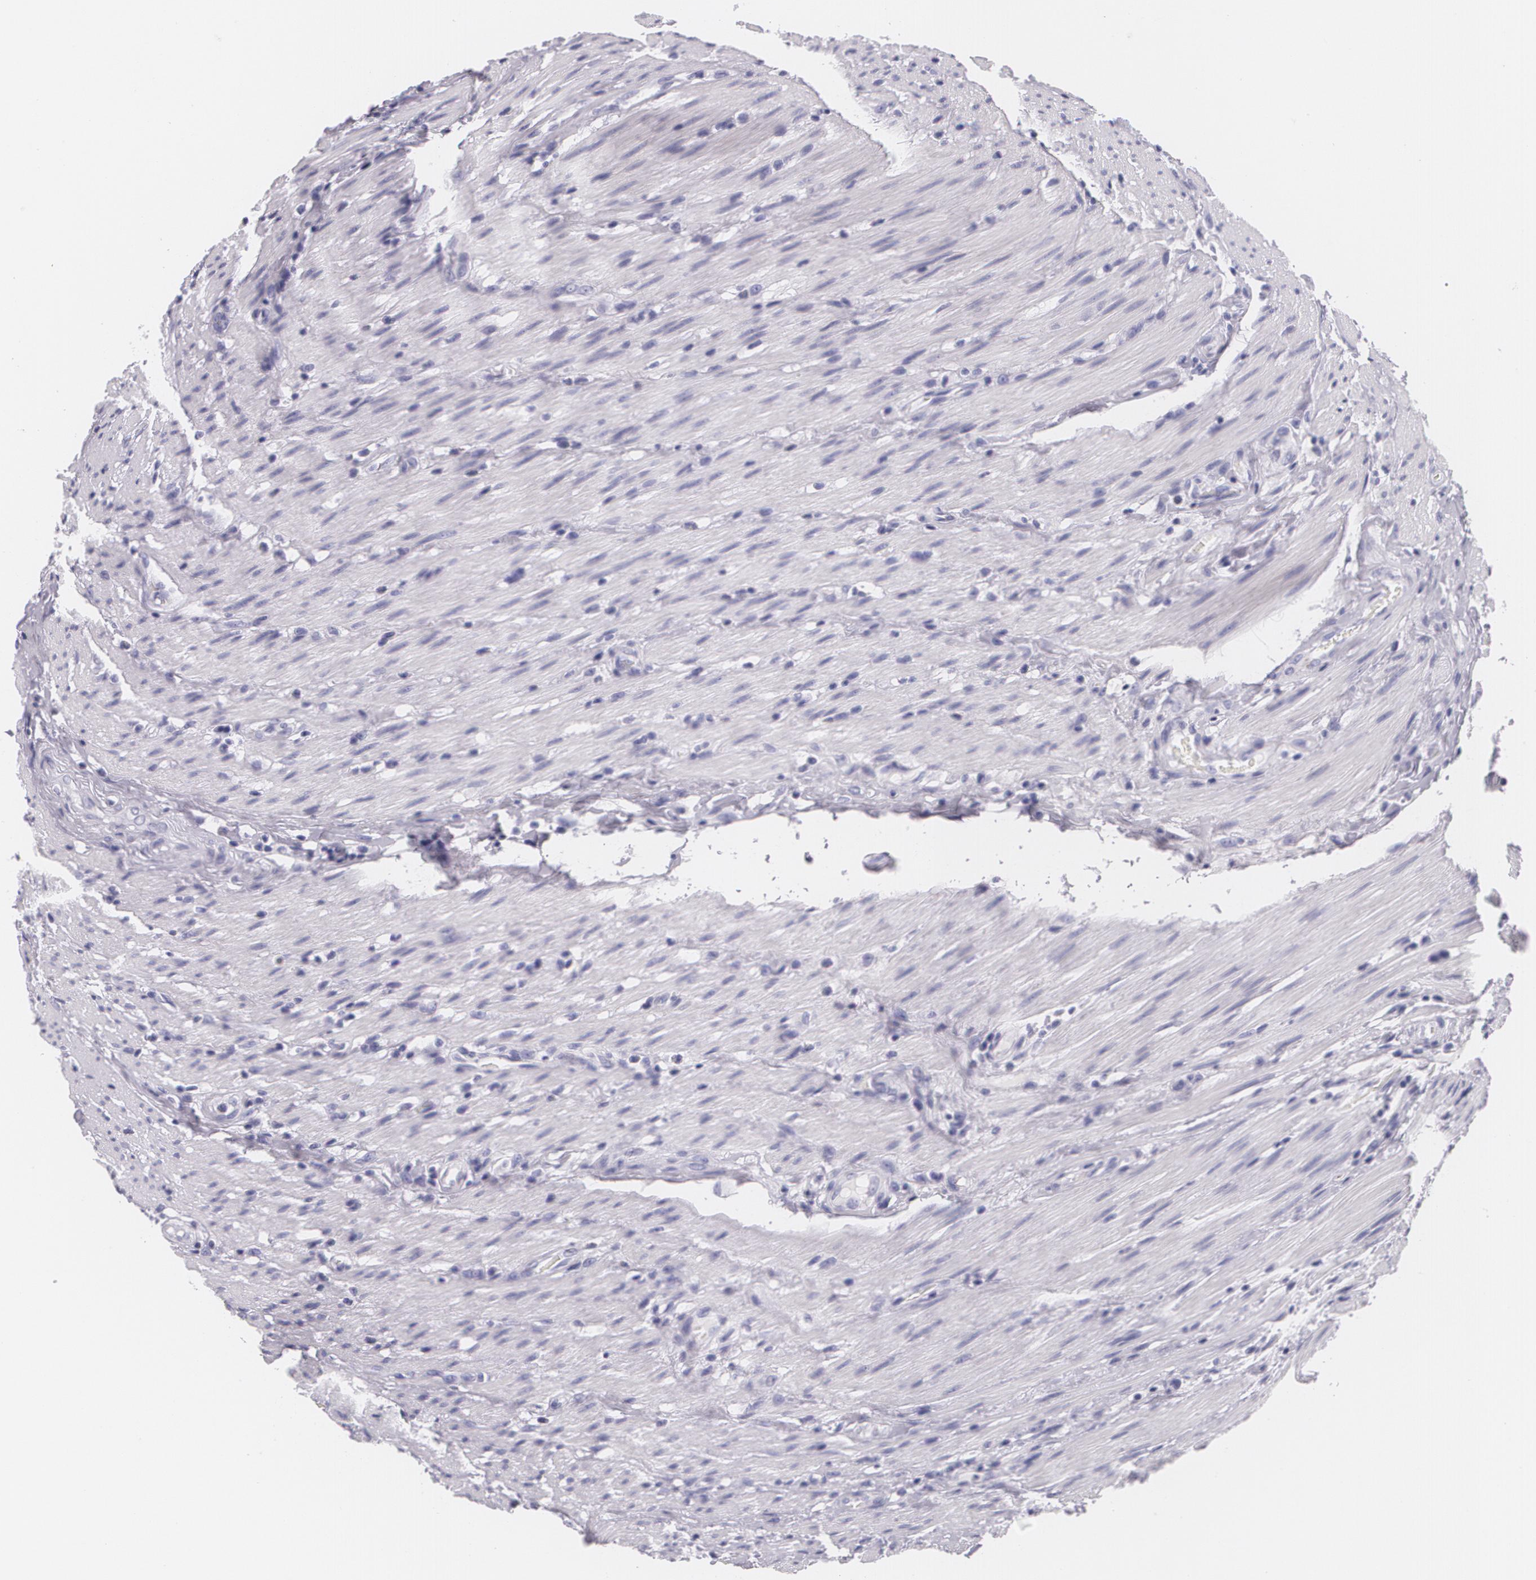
{"staining": {"intensity": "negative", "quantity": "none", "location": "none"}, "tissue": "colorectal cancer", "cell_type": "Tumor cells", "image_type": "cancer", "snomed": [{"axis": "morphology", "description": "Adenocarcinoma, NOS"}, {"axis": "topography", "description": "Colon"}], "caption": "Immunohistochemistry histopathology image of colorectal adenocarcinoma stained for a protein (brown), which displays no expression in tumor cells.", "gene": "DLG4", "patient": {"sex": "male", "age": 54}}